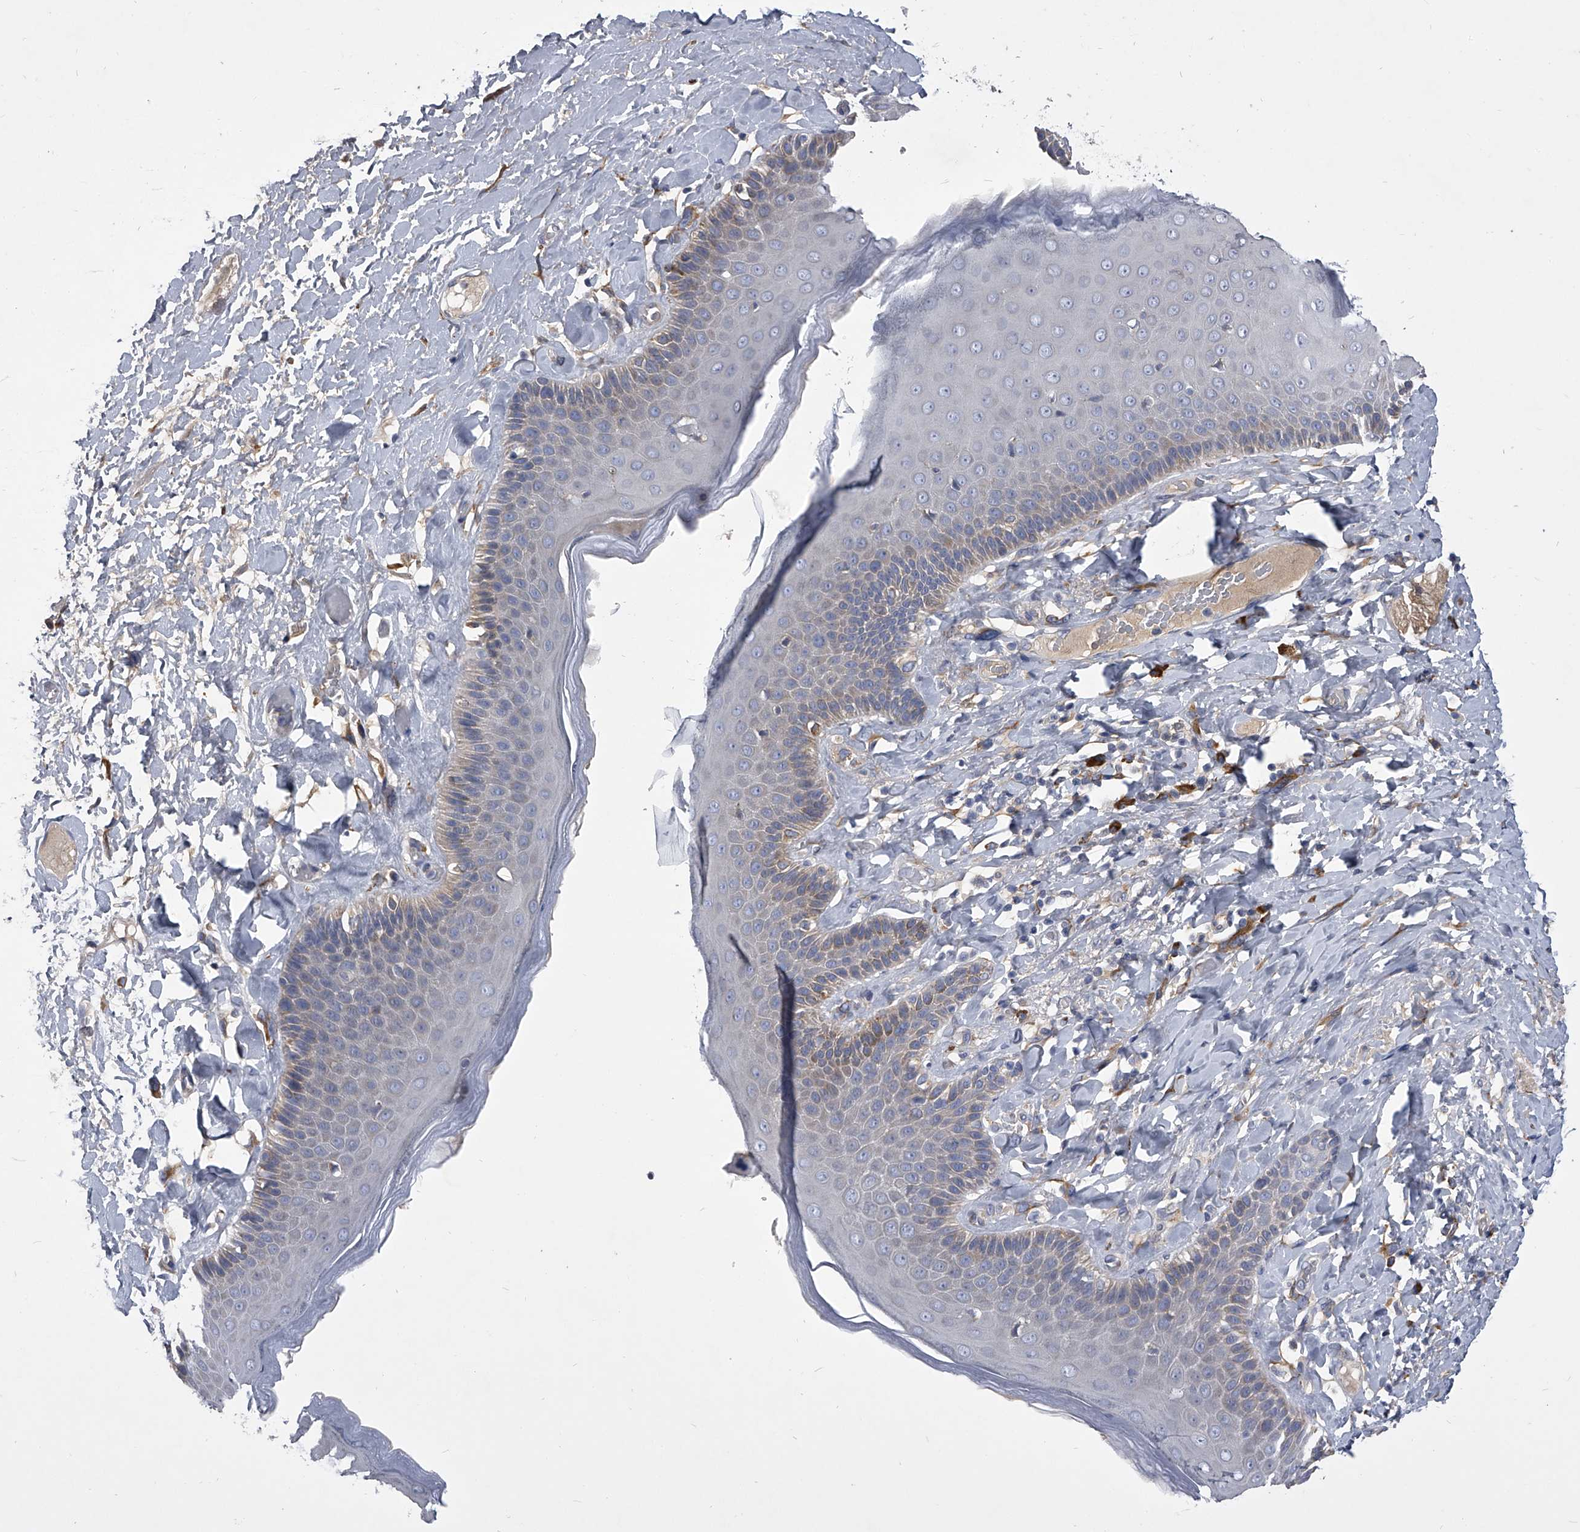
{"staining": {"intensity": "weak", "quantity": "<25%", "location": "cytoplasmic/membranous"}, "tissue": "skin", "cell_type": "Epidermal cells", "image_type": "normal", "snomed": [{"axis": "morphology", "description": "Normal tissue, NOS"}, {"axis": "topography", "description": "Anal"}], "caption": "Immunohistochemical staining of benign human skin displays no significant expression in epidermal cells.", "gene": "CCR4", "patient": {"sex": "male", "age": 69}}